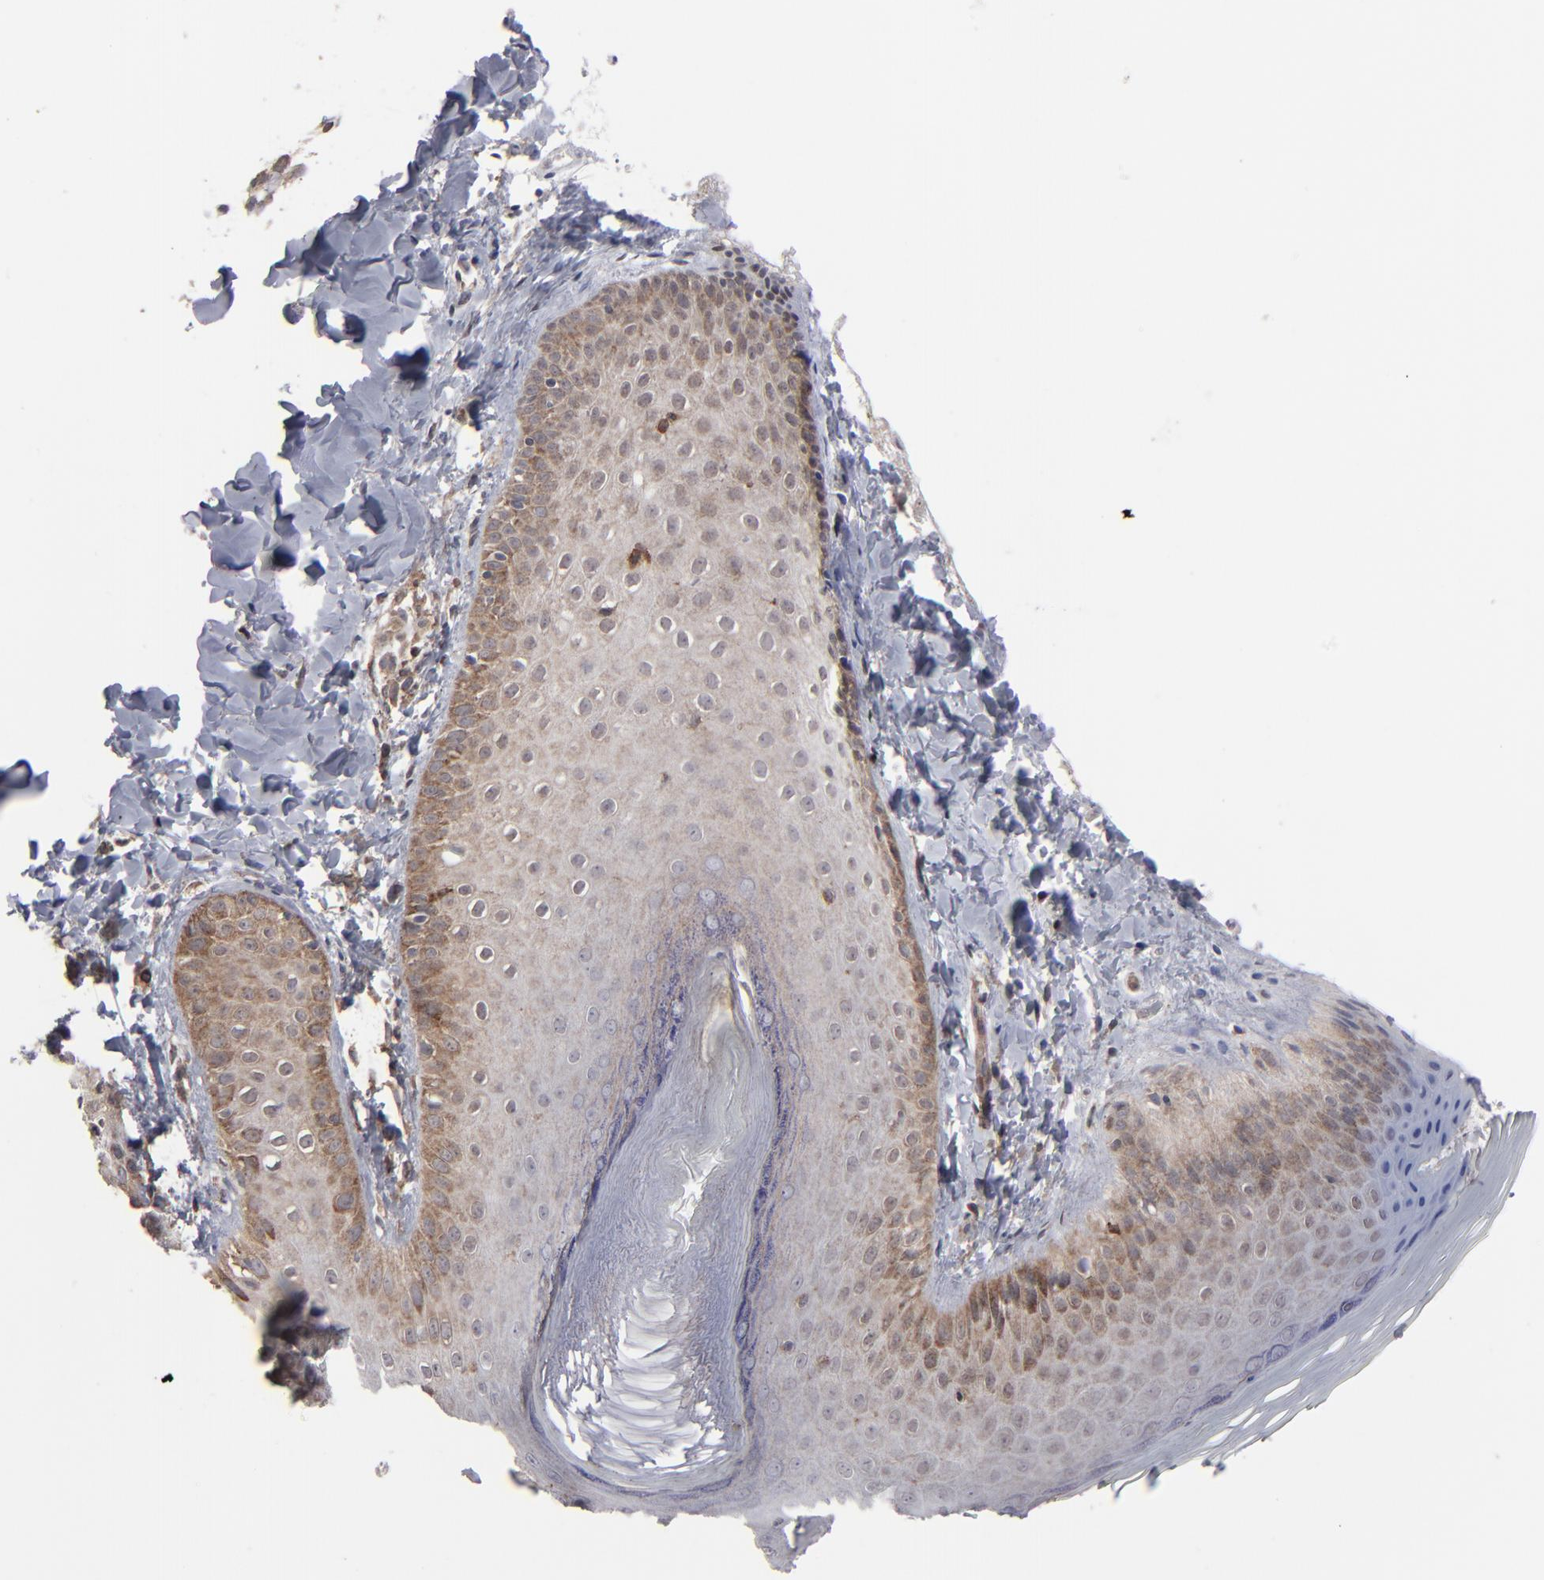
{"staining": {"intensity": "moderate", "quantity": "25%-75%", "location": "cytoplasmic/membranous,nuclear"}, "tissue": "skin", "cell_type": "Epidermal cells", "image_type": "normal", "snomed": [{"axis": "morphology", "description": "Normal tissue, NOS"}, {"axis": "morphology", "description": "Inflammation, NOS"}, {"axis": "topography", "description": "Soft tissue"}, {"axis": "topography", "description": "Anal"}], "caption": "Epidermal cells exhibit moderate cytoplasmic/membranous,nuclear expression in about 25%-75% of cells in normal skin.", "gene": "KIAA2026", "patient": {"sex": "female", "age": 15}}